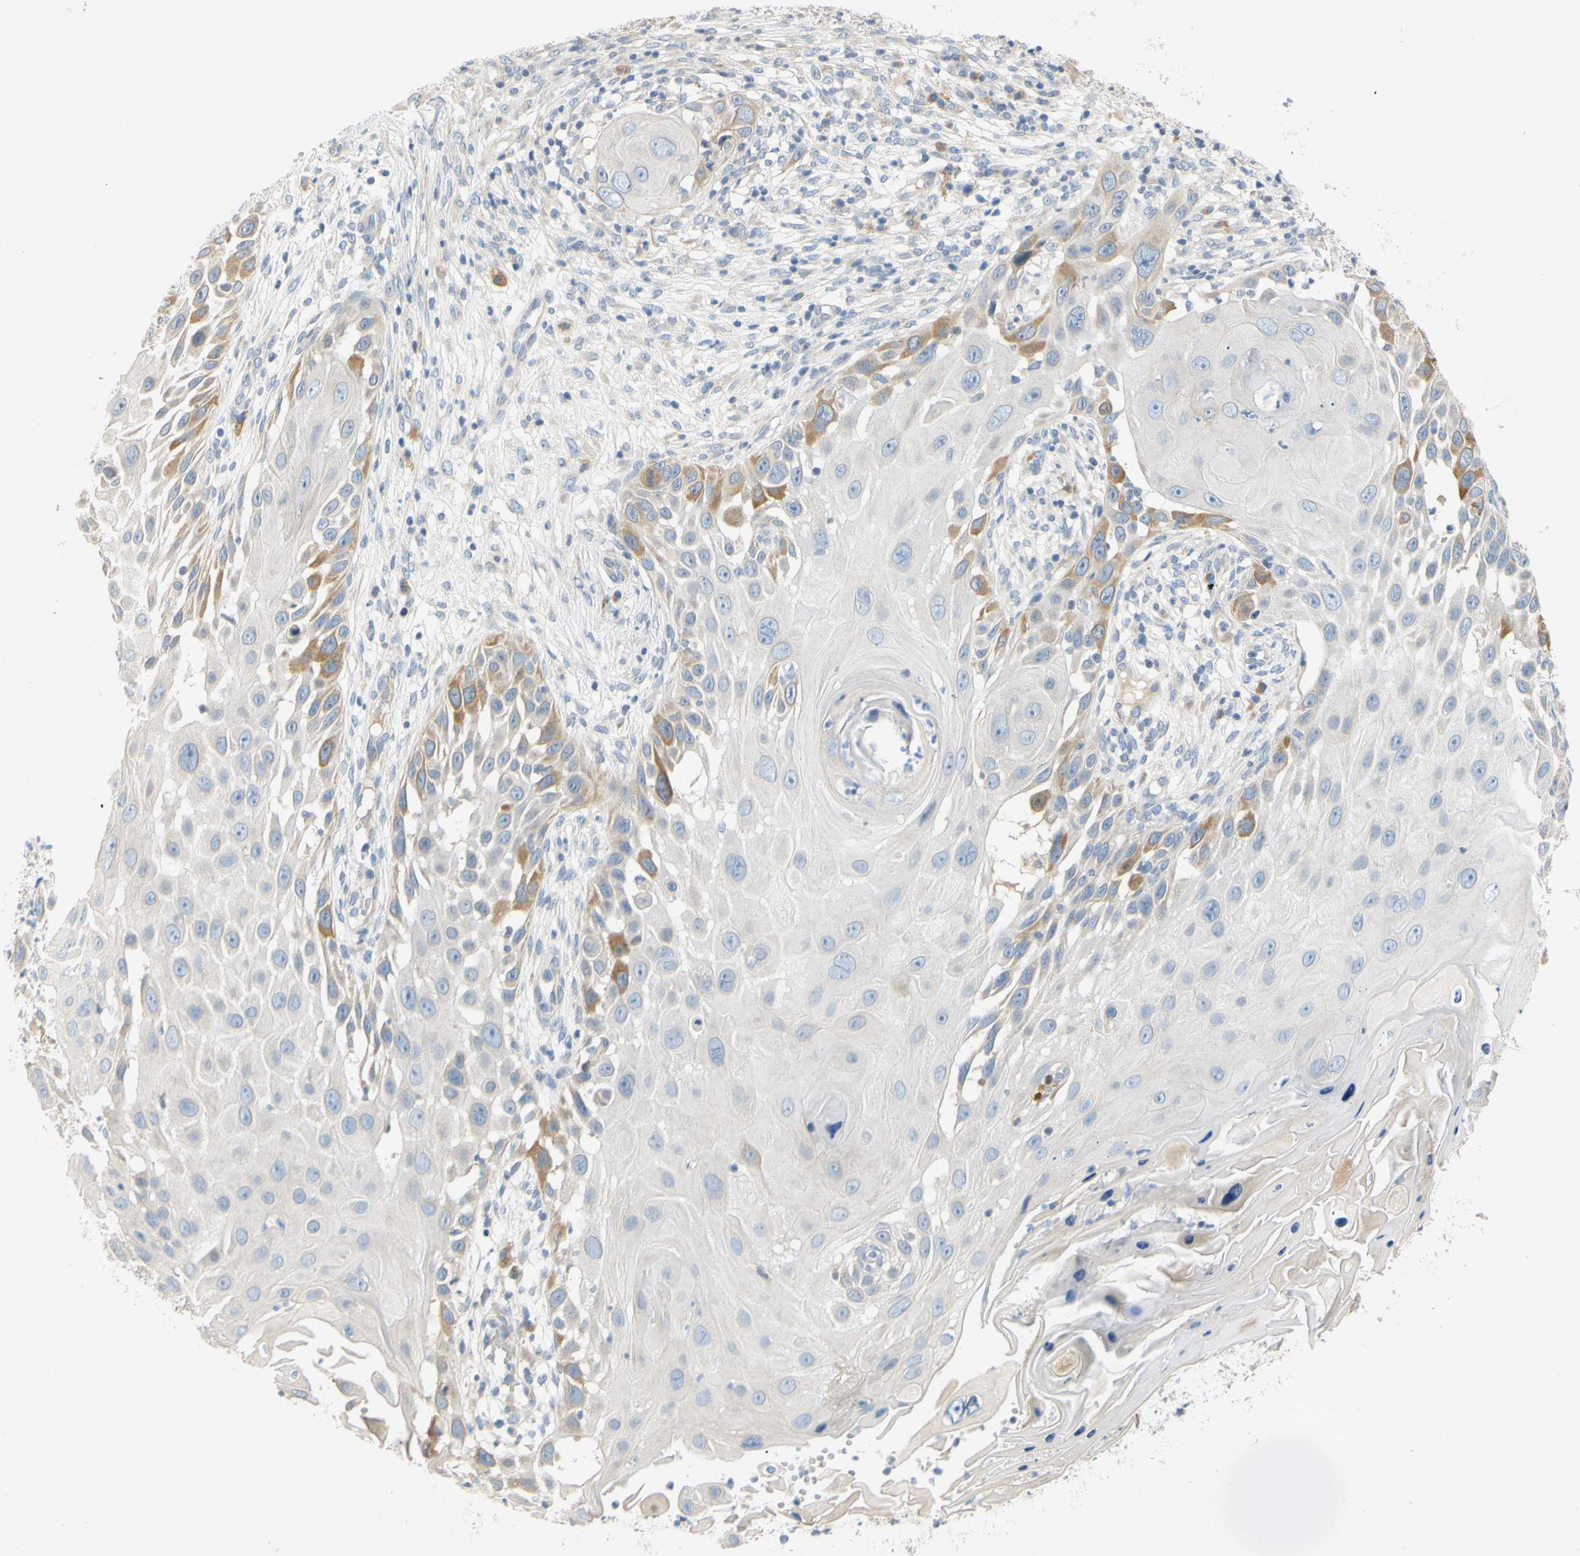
{"staining": {"intensity": "moderate", "quantity": "<25%", "location": "cytoplasmic/membranous"}, "tissue": "skin cancer", "cell_type": "Tumor cells", "image_type": "cancer", "snomed": [{"axis": "morphology", "description": "Squamous cell carcinoma, NOS"}, {"axis": "topography", "description": "Skin"}], "caption": "Immunohistochemical staining of skin squamous cell carcinoma displays low levels of moderate cytoplasmic/membranous protein positivity in approximately <25% of tumor cells. Immunohistochemistry (ihc) stains the protein of interest in brown and the nuclei are stained blue.", "gene": "CCNB2", "patient": {"sex": "female", "age": 44}}